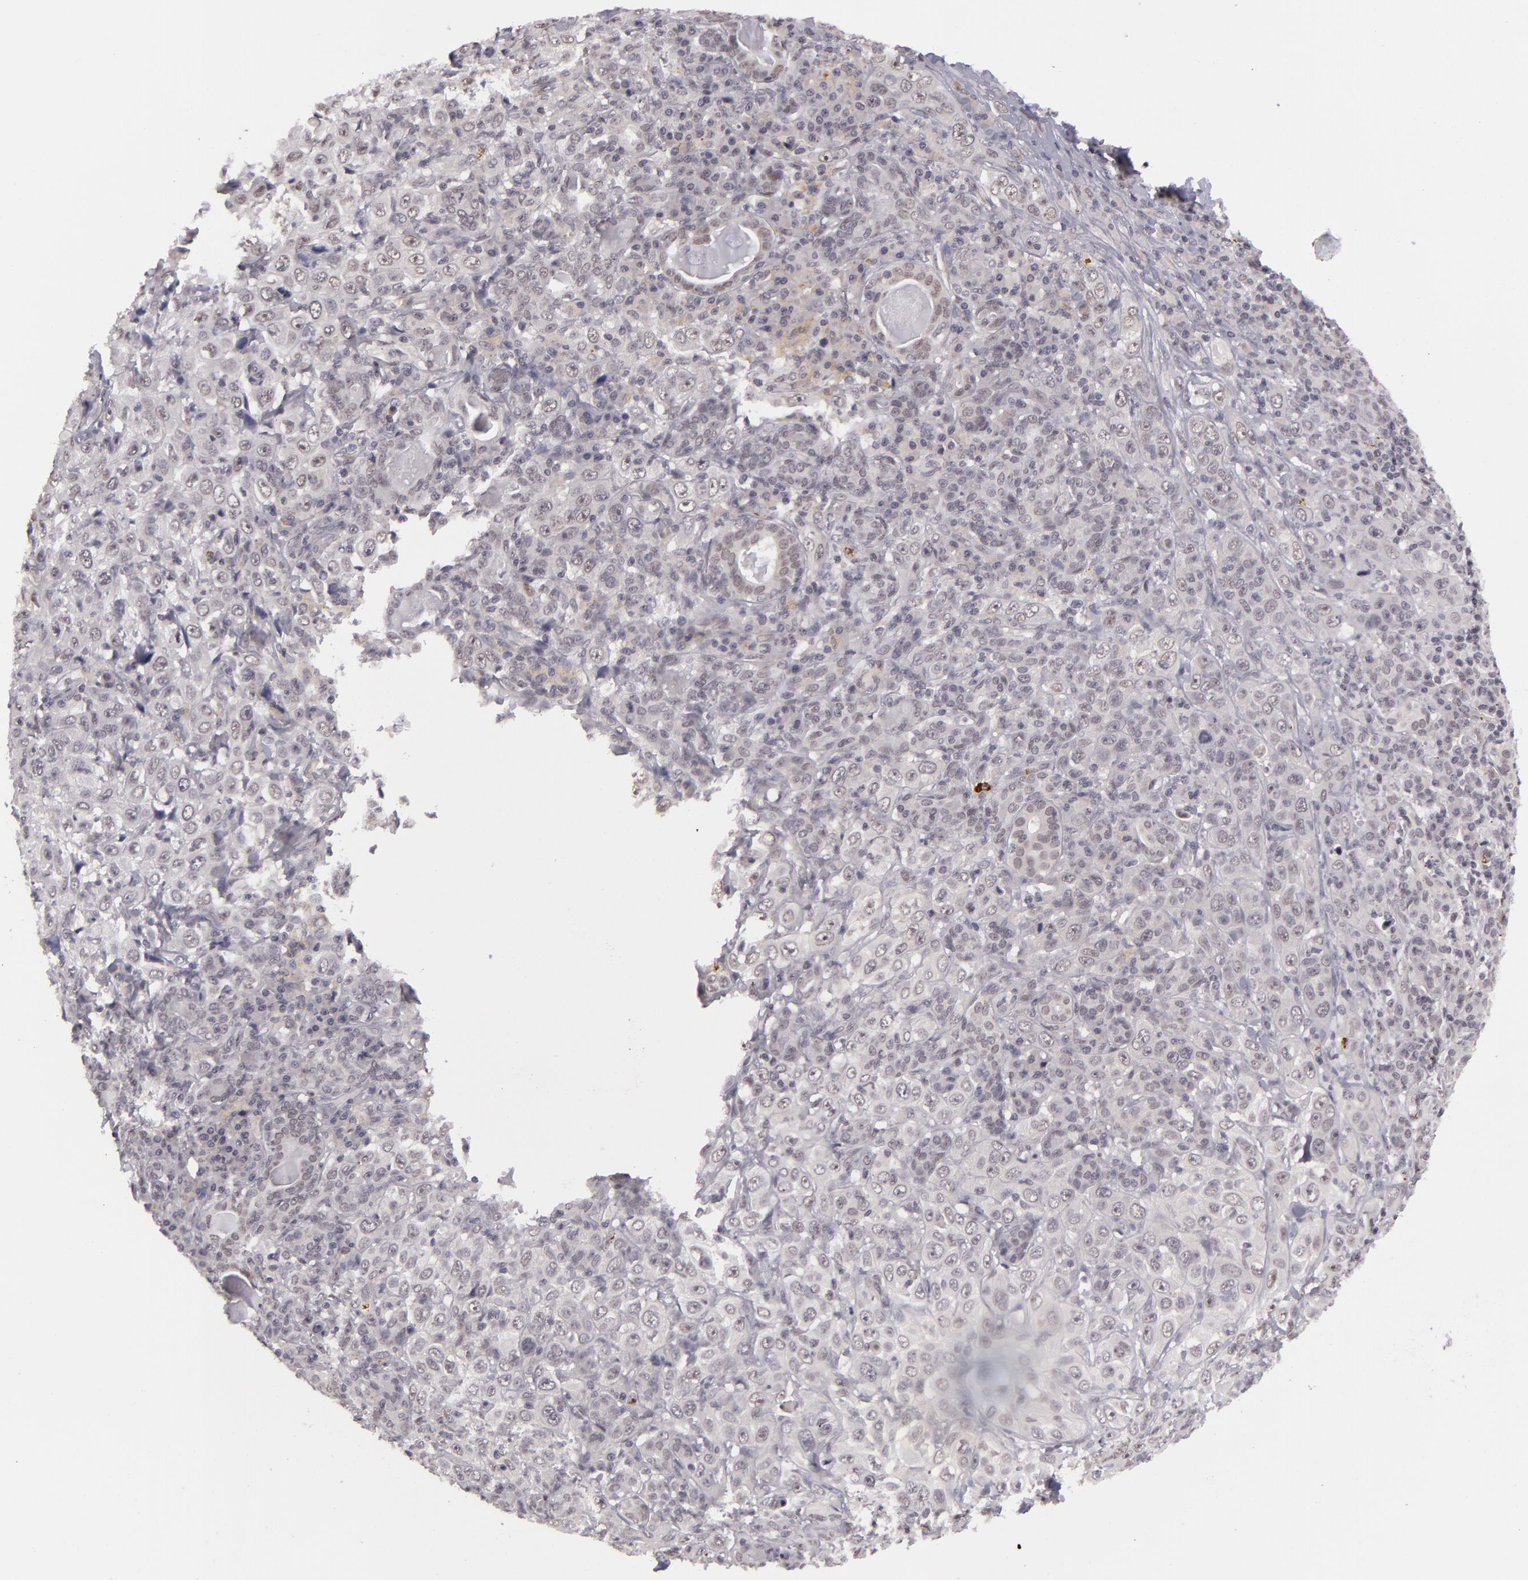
{"staining": {"intensity": "negative", "quantity": "none", "location": "none"}, "tissue": "skin cancer", "cell_type": "Tumor cells", "image_type": "cancer", "snomed": [{"axis": "morphology", "description": "Squamous cell carcinoma, NOS"}, {"axis": "topography", "description": "Skin"}], "caption": "DAB (3,3'-diaminobenzidine) immunohistochemical staining of human skin cancer (squamous cell carcinoma) shows no significant expression in tumor cells.", "gene": "RRP7A", "patient": {"sex": "male", "age": 84}}